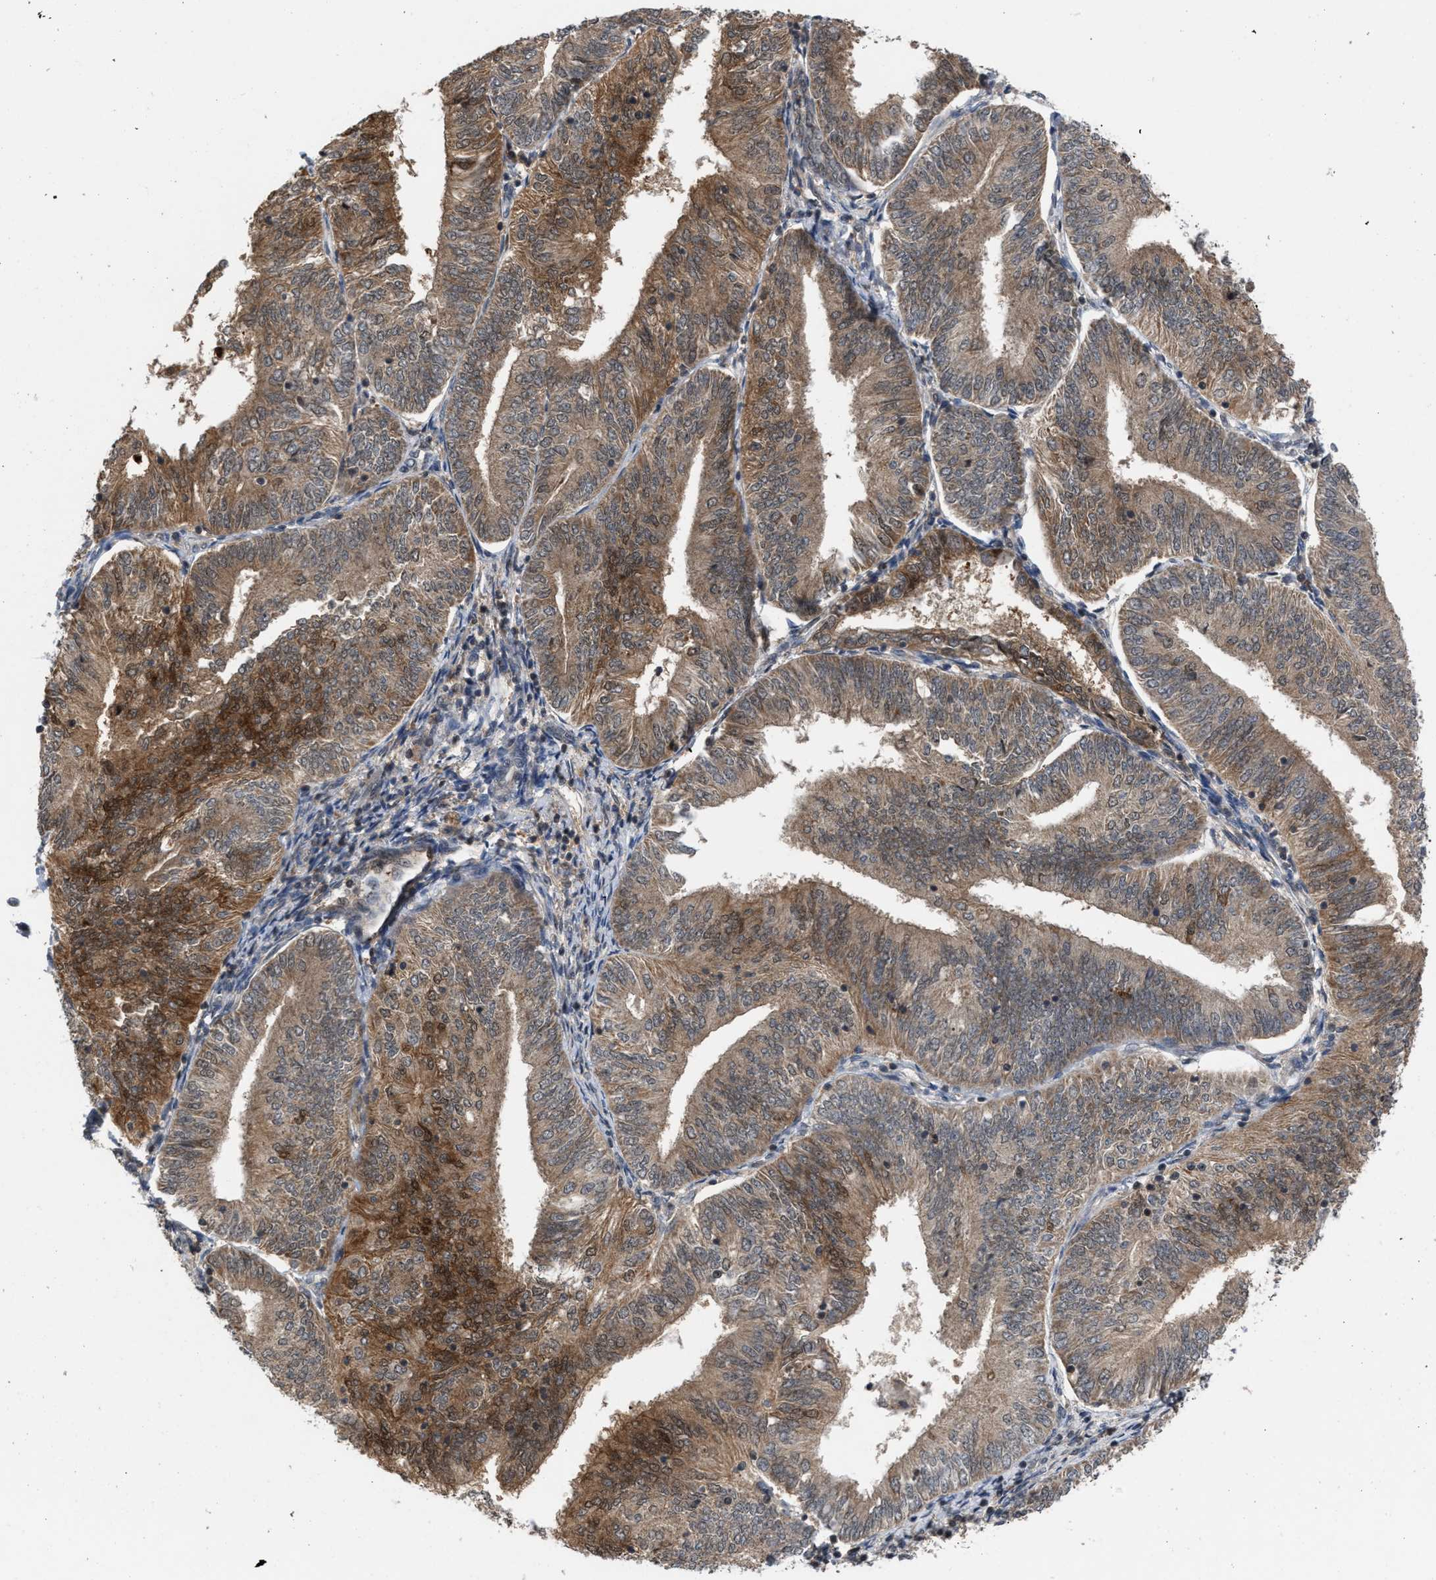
{"staining": {"intensity": "moderate", "quantity": ">75%", "location": "cytoplasmic/membranous"}, "tissue": "endometrial cancer", "cell_type": "Tumor cells", "image_type": "cancer", "snomed": [{"axis": "morphology", "description": "Adenocarcinoma, NOS"}, {"axis": "topography", "description": "Endometrium"}], "caption": "Human endometrial cancer stained with a brown dye reveals moderate cytoplasmic/membranous positive expression in approximately >75% of tumor cells.", "gene": "C9orf78", "patient": {"sex": "female", "age": 58}}